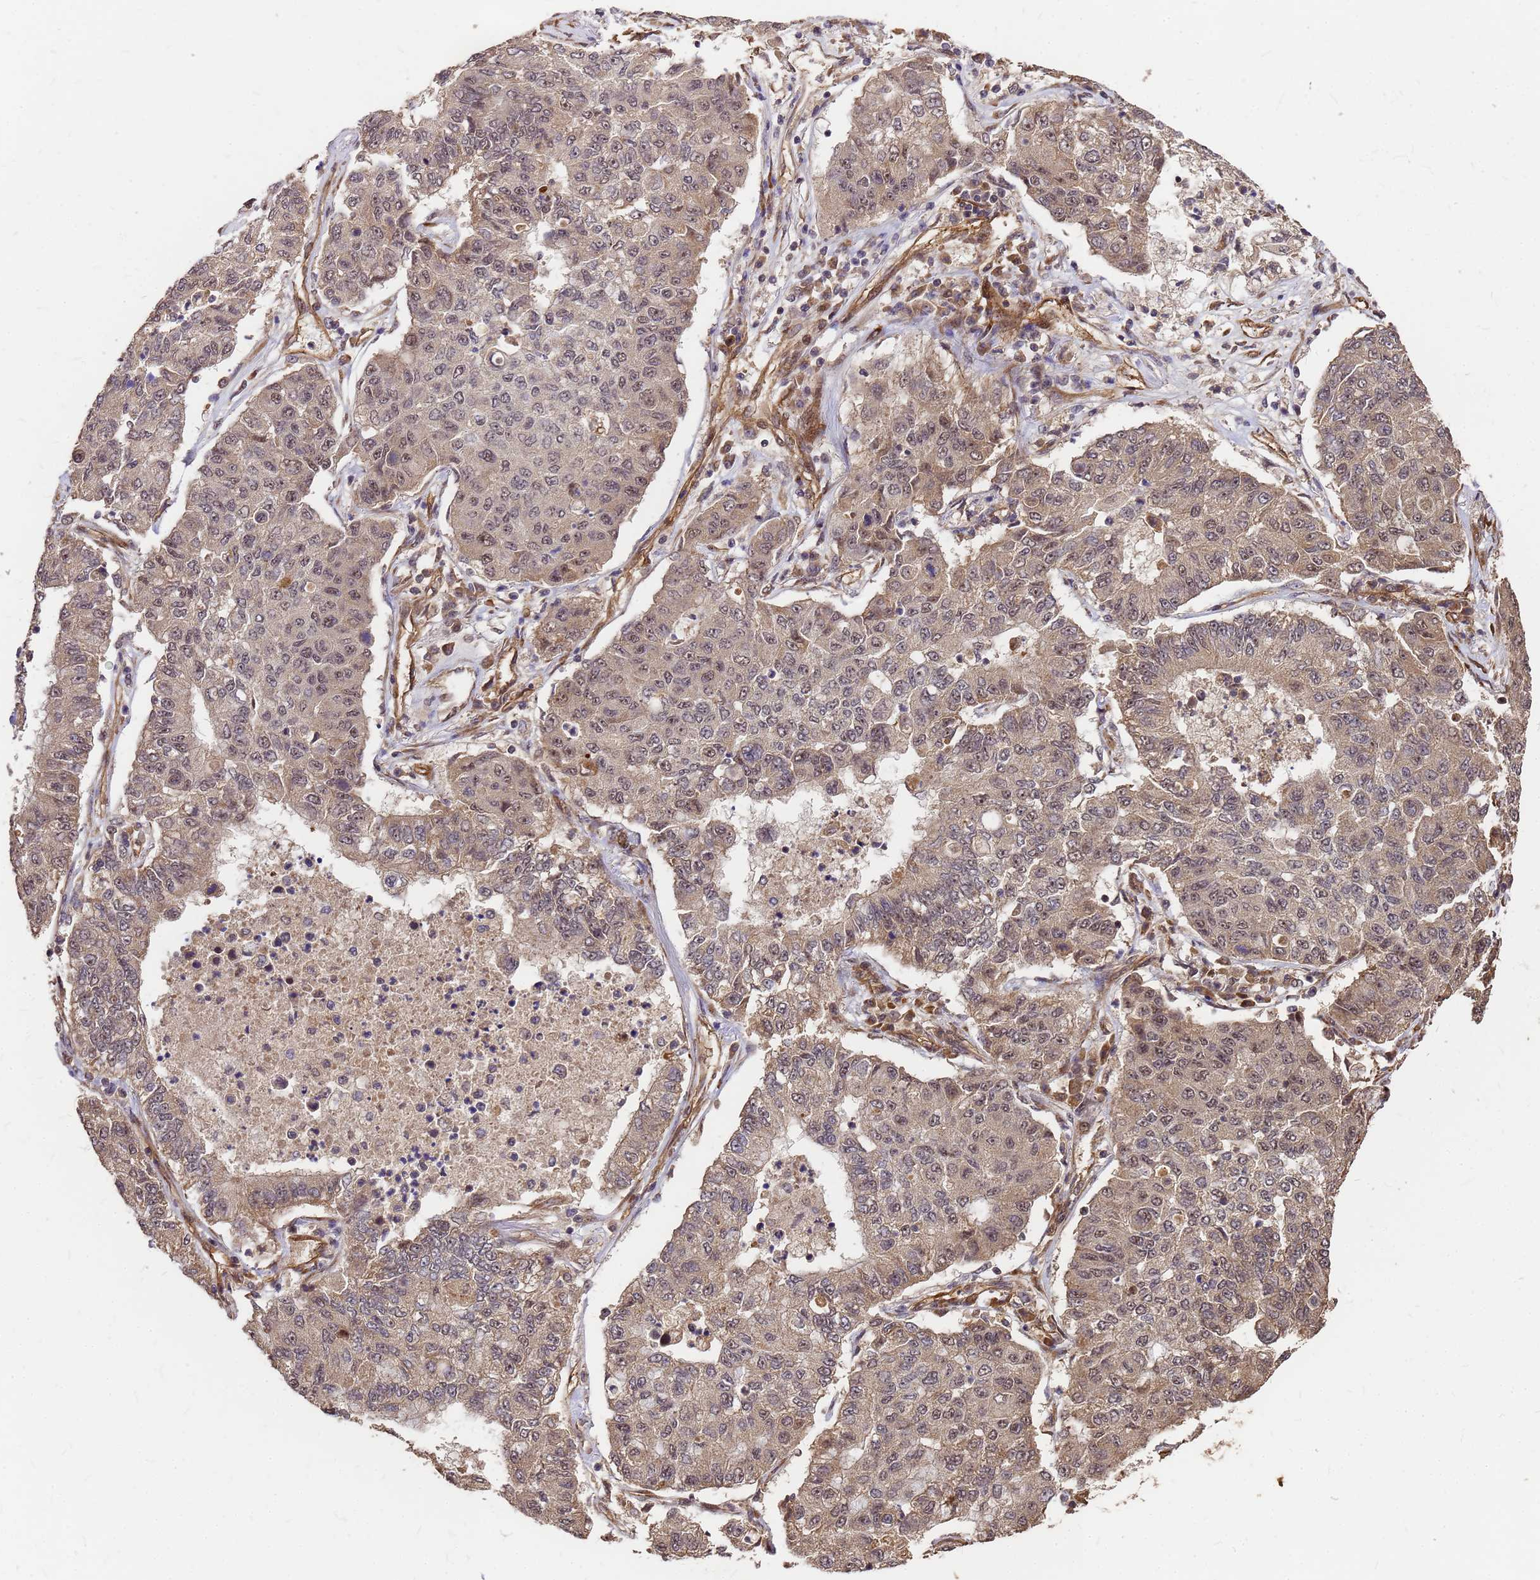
{"staining": {"intensity": "weak", "quantity": "25%-75%", "location": "cytoplasmic/membranous,nuclear"}, "tissue": "lung cancer", "cell_type": "Tumor cells", "image_type": "cancer", "snomed": [{"axis": "morphology", "description": "Squamous cell carcinoma, NOS"}, {"axis": "topography", "description": "Lung"}], "caption": "Brown immunohistochemical staining in squamous cell carcinoma (lung) shows weak cytoplasmic/membranous and nuclear positivity in about 25%-75% of tumor cells.", "gene": "GPATCH8", "patient": {"sex": "male", "age": 74}}